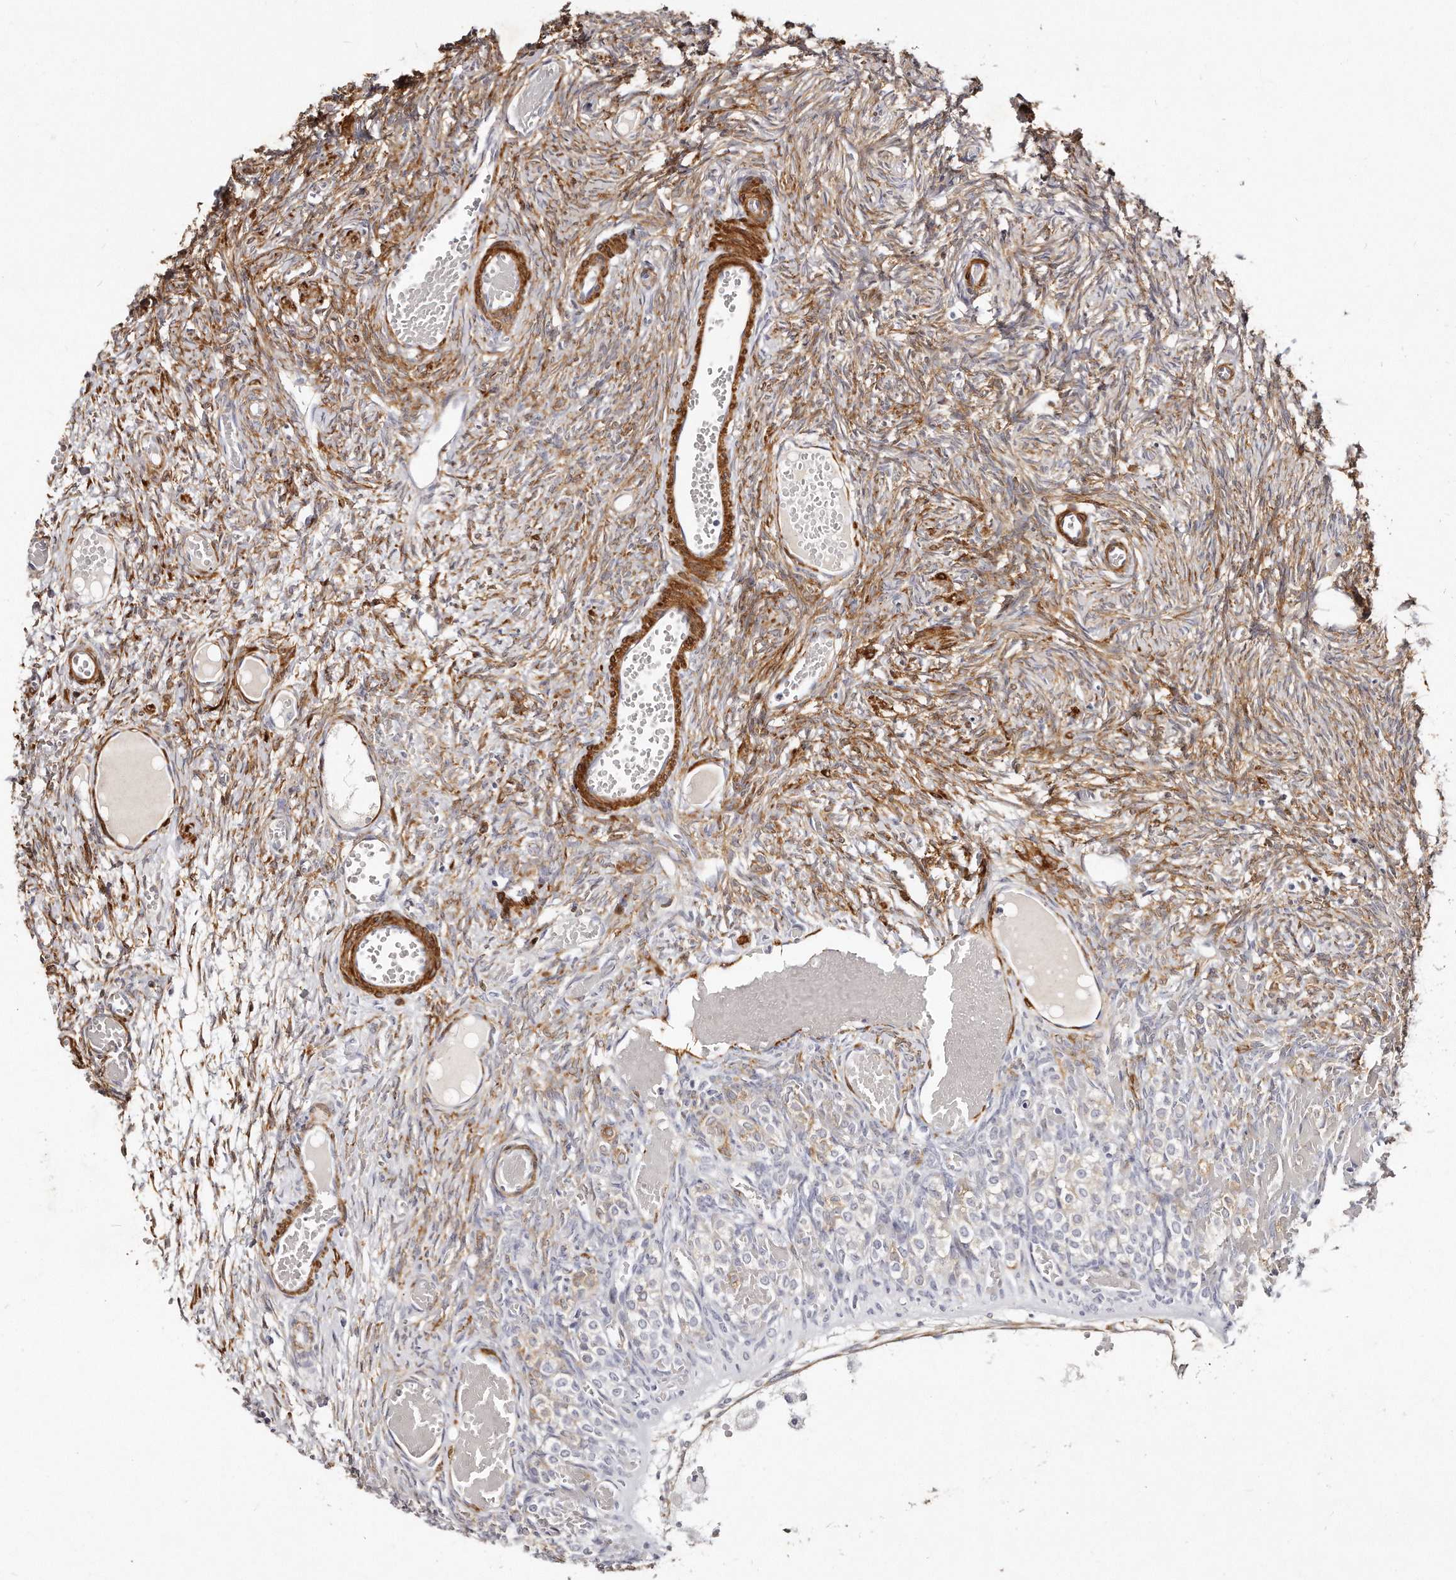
{"staining": {"intensity": "moderate", "quantity": ">75%", "location": "cytoplasmic/membranous"}, "tissue": "ovary", "cell_type": "Ovarian stroma cells", "image_type": "normal", "snomed": [{"axis": "morphology", "description": "Adenocarcinoma, NOS"}, {"axis": "topography", "description": "Endometrium"}], "caption": "DAB immunohistochemical staining of benign ovary reveals moderate cytoplasmic/membranous protein expression in approximately >75% of ovarian stroma cells.", "gene": "LMOD1", "patient": {"sex": "female", "age": 32}}